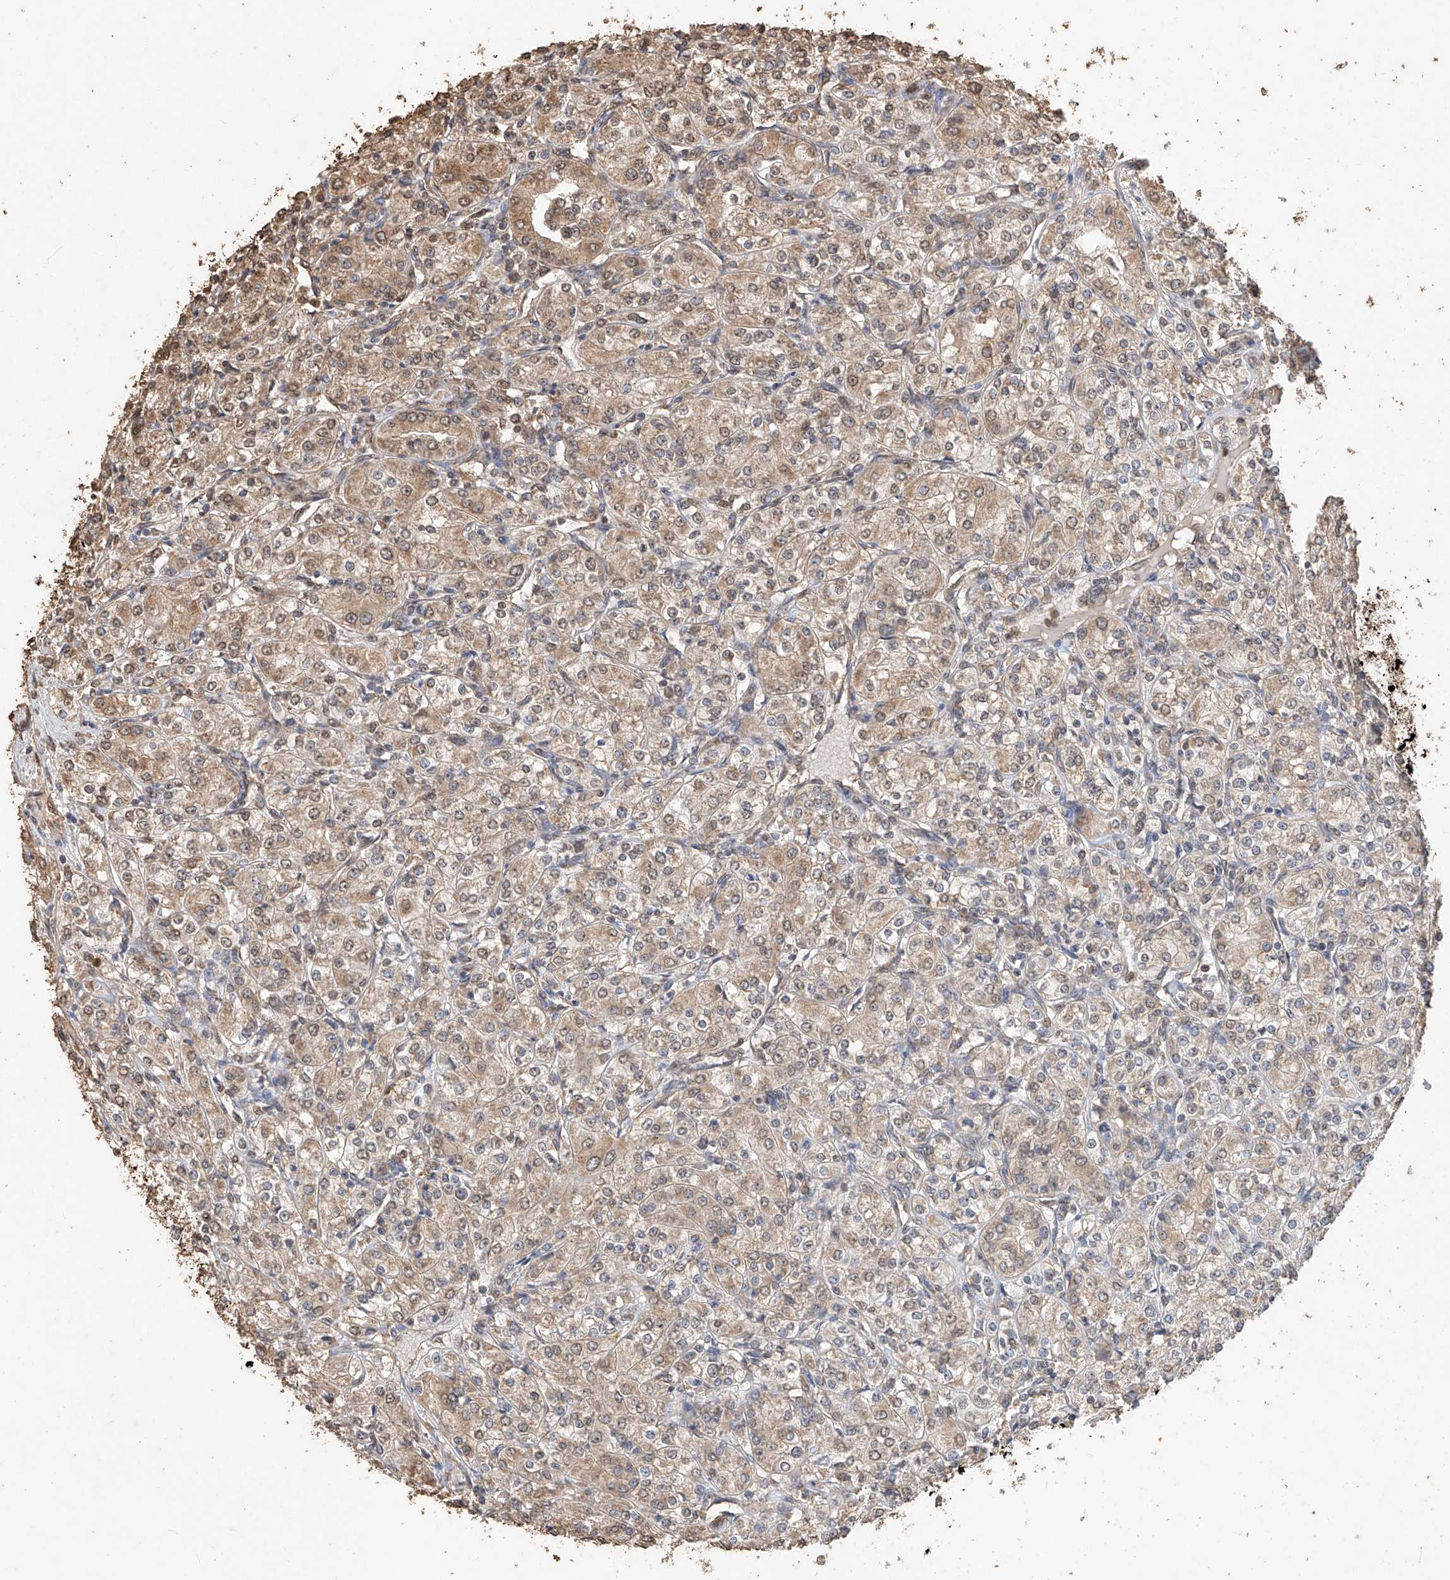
{"staining": {"intensity": "moderate", "quantity": ">75%", "location": "cytoplasmic/membranous"}, "tissue": "renal cancer", "cell_type": "Tumor cells", "image_type": "cancer", "snomed": [{"axis": "morphology", "description": "Adenocarcinoma, NOS"}, {"axis": "topography", "description": "Kidney"}], "caption": "Immunohistochemical staining of adenocarcinoma (renal) displays moderate cytoplasmic/membranous protein staining in approximately >75% of tumor cells.", "gene": "ELOVL1", "patient": {"sex": "male", "age": 77}}